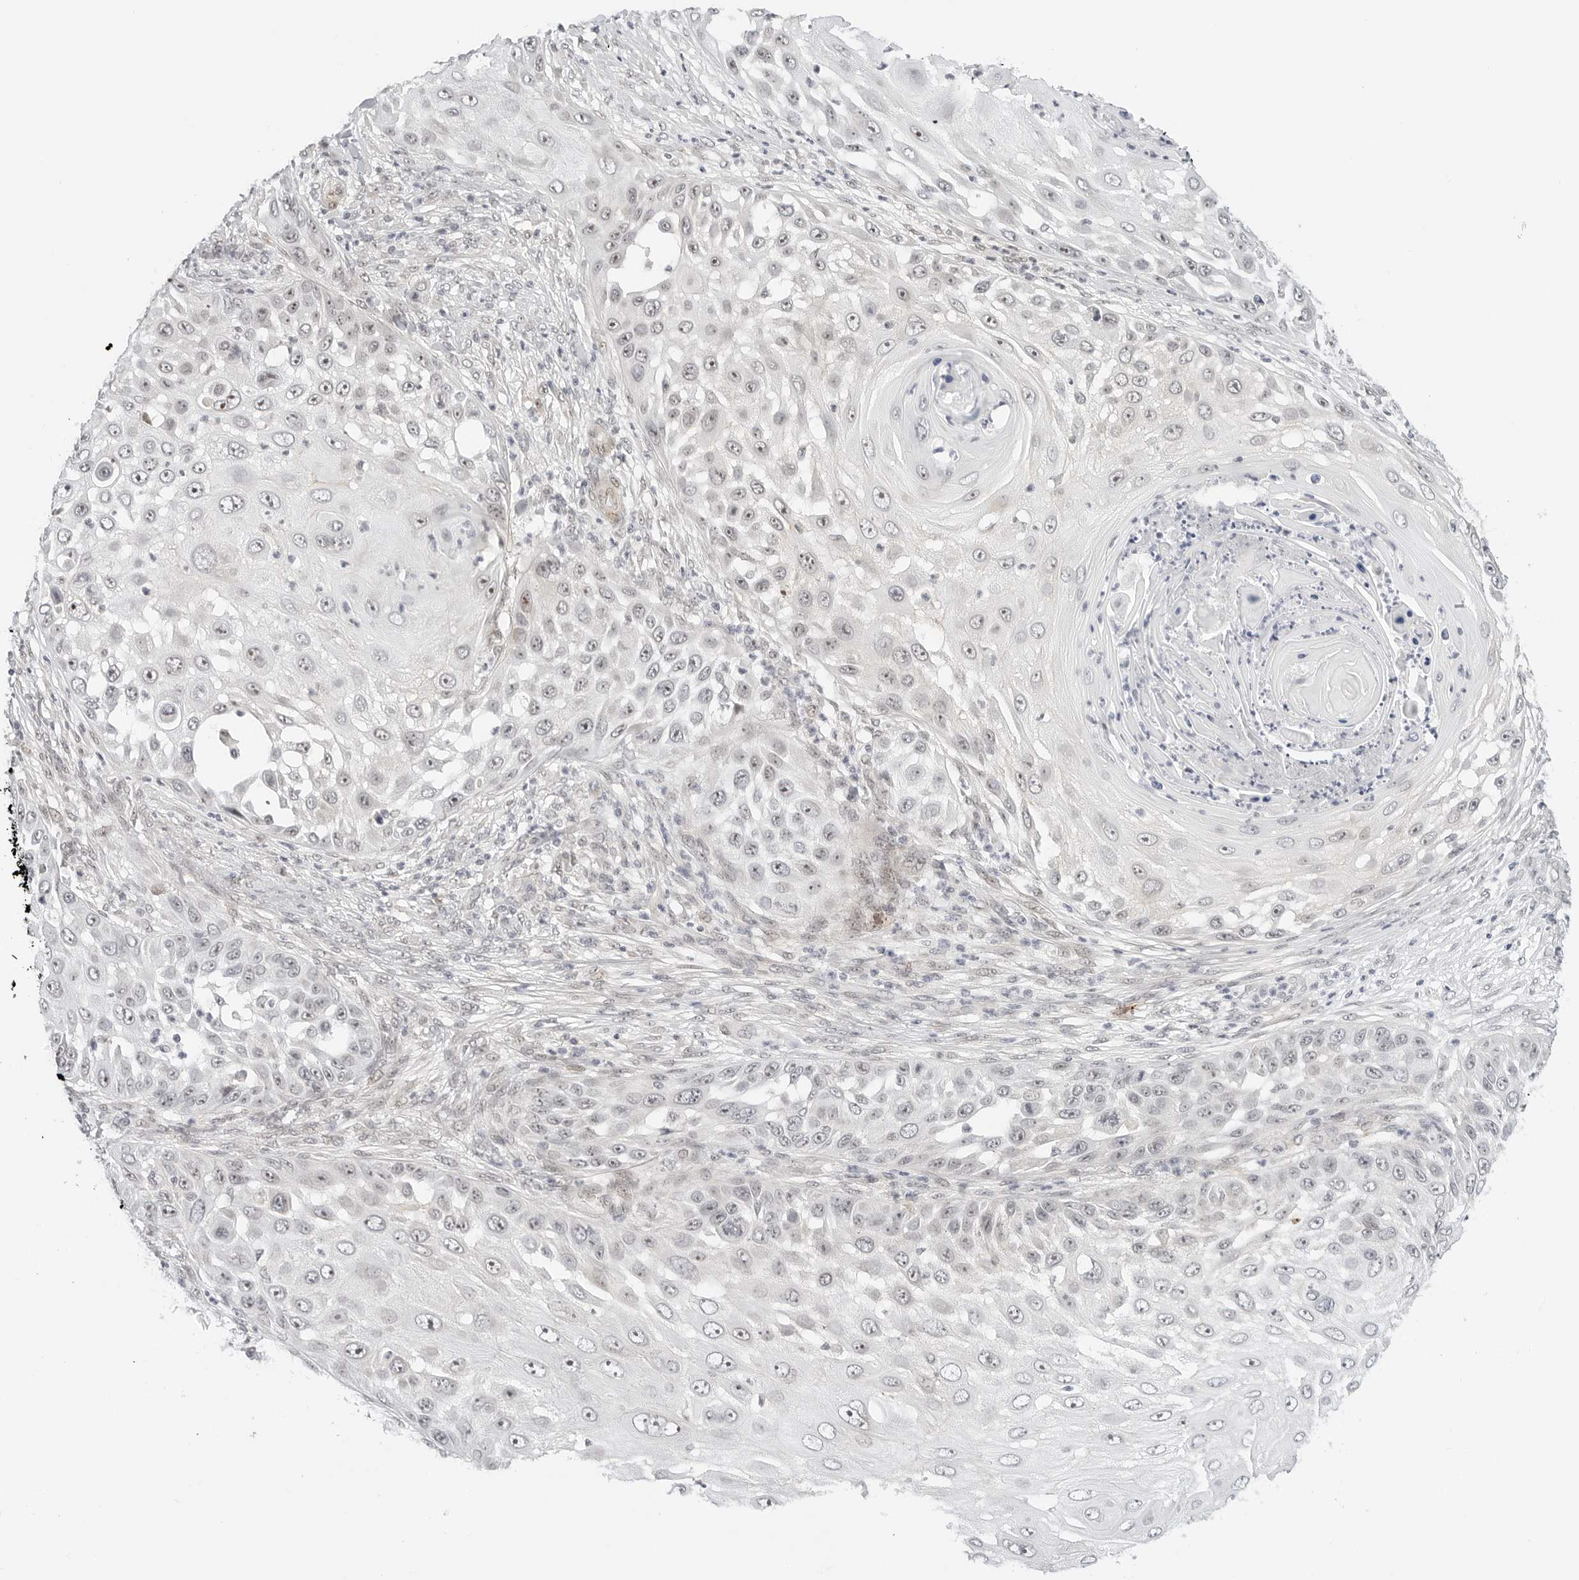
{"staining": {"intensity": "negative", "quantity": "none", "location": "none"}, "tissue": "skin cancer", "cell_type": "Tumor cells", "image_type": "cancer", "snomed": [{"axis": "morphology", "description": "Squamous cell carcinoma, NOS"}, {"axis": "topography", "description": "Skin"}], "caption": "Tumor cells show no significant protein expression in skin cancer.", "gene": "HIPK3", "patient": {"sex": "female", "age": 44}}